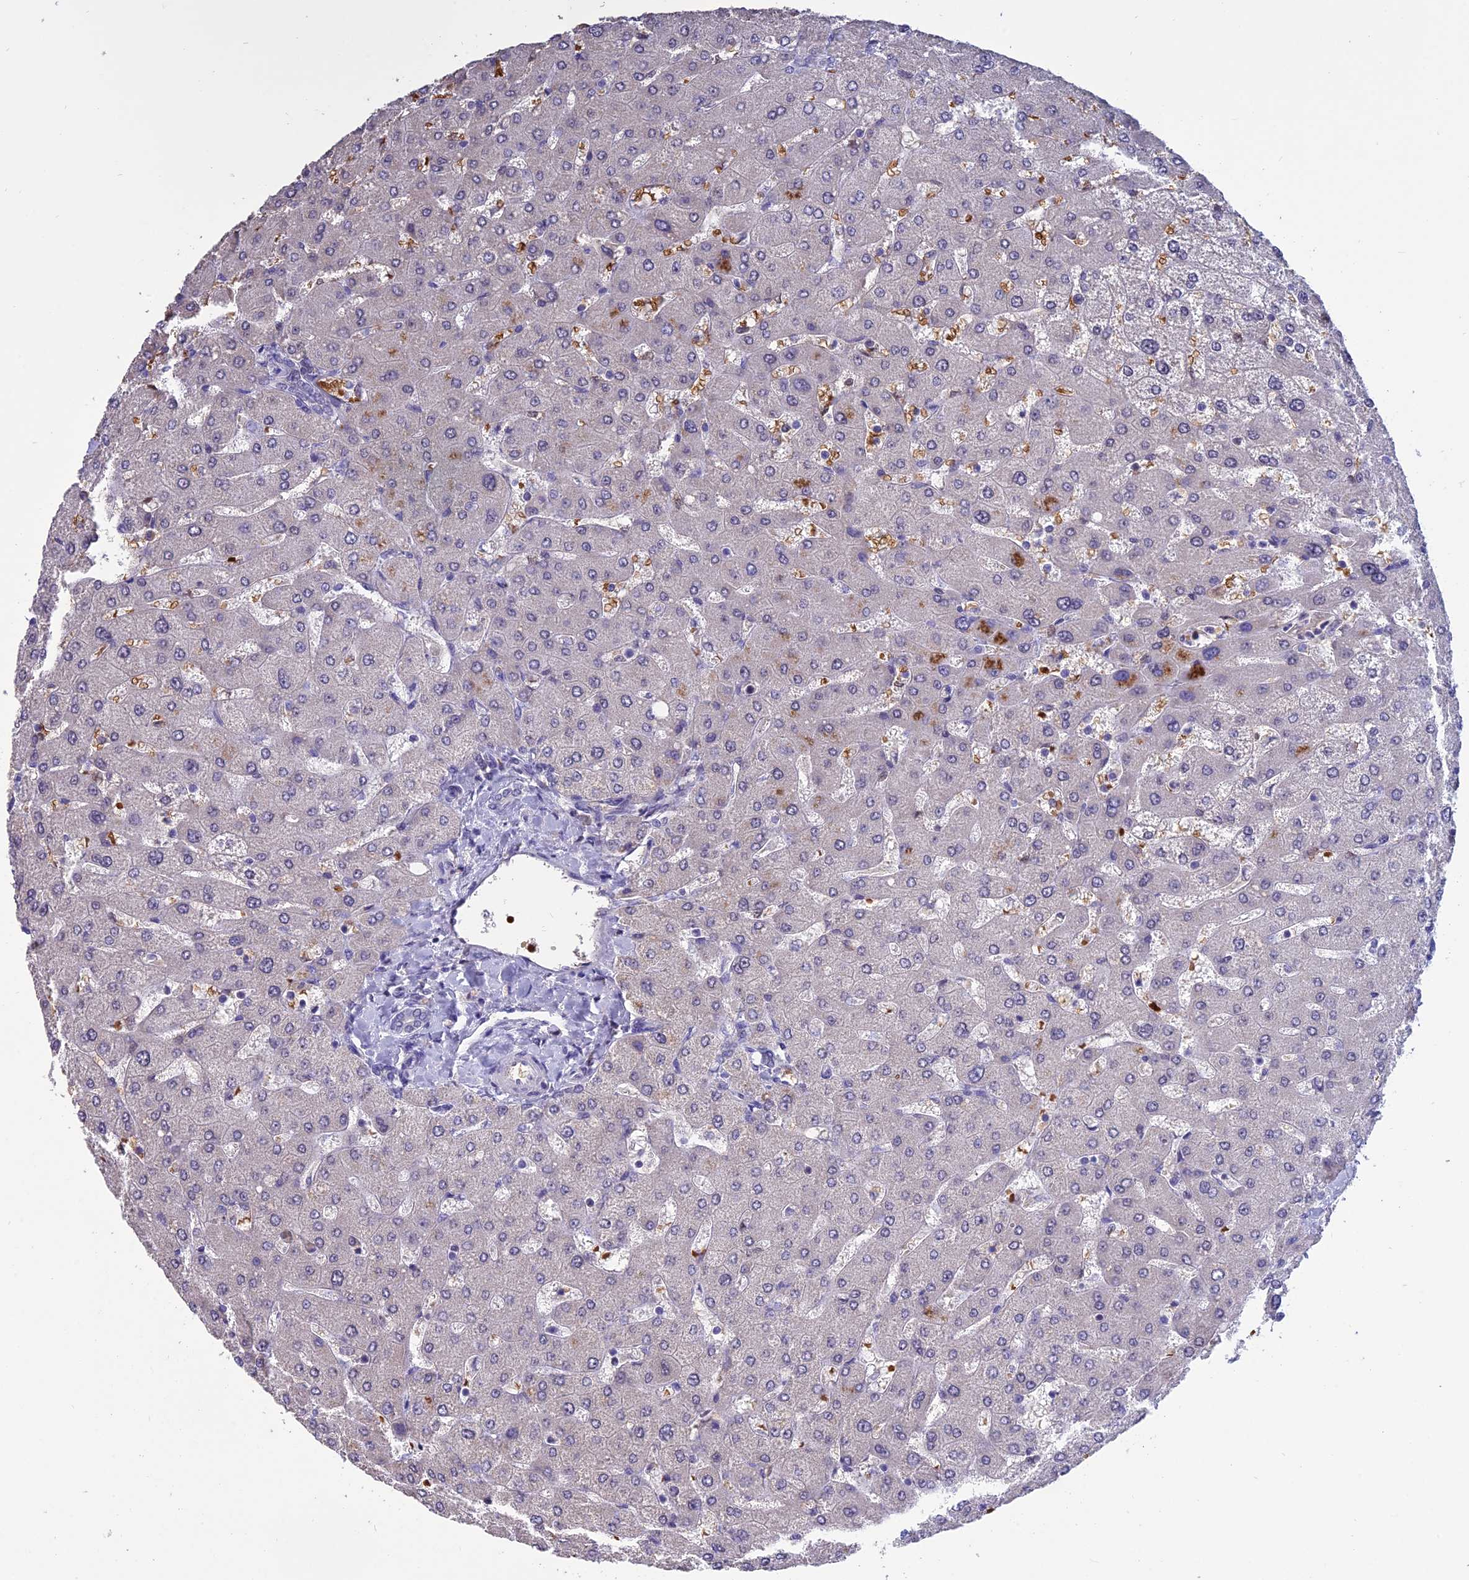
{"staining": {"intensity": "negative", "quantity": "none", "location": "none"}, "tissue": "liver", "cell_type": "Cholangiocytes", "image_type": "normal", "snomed": [{"axis": "morphology", "description": "Normal tissue, NOS"}, {"axis": "topography", "description": "Liver"}], "caption": "The histopathology image shows no significant expression in cholangiocytes of liver.", "gene": "KNOP1", "patient": {"sex": "male", "age": 55}}